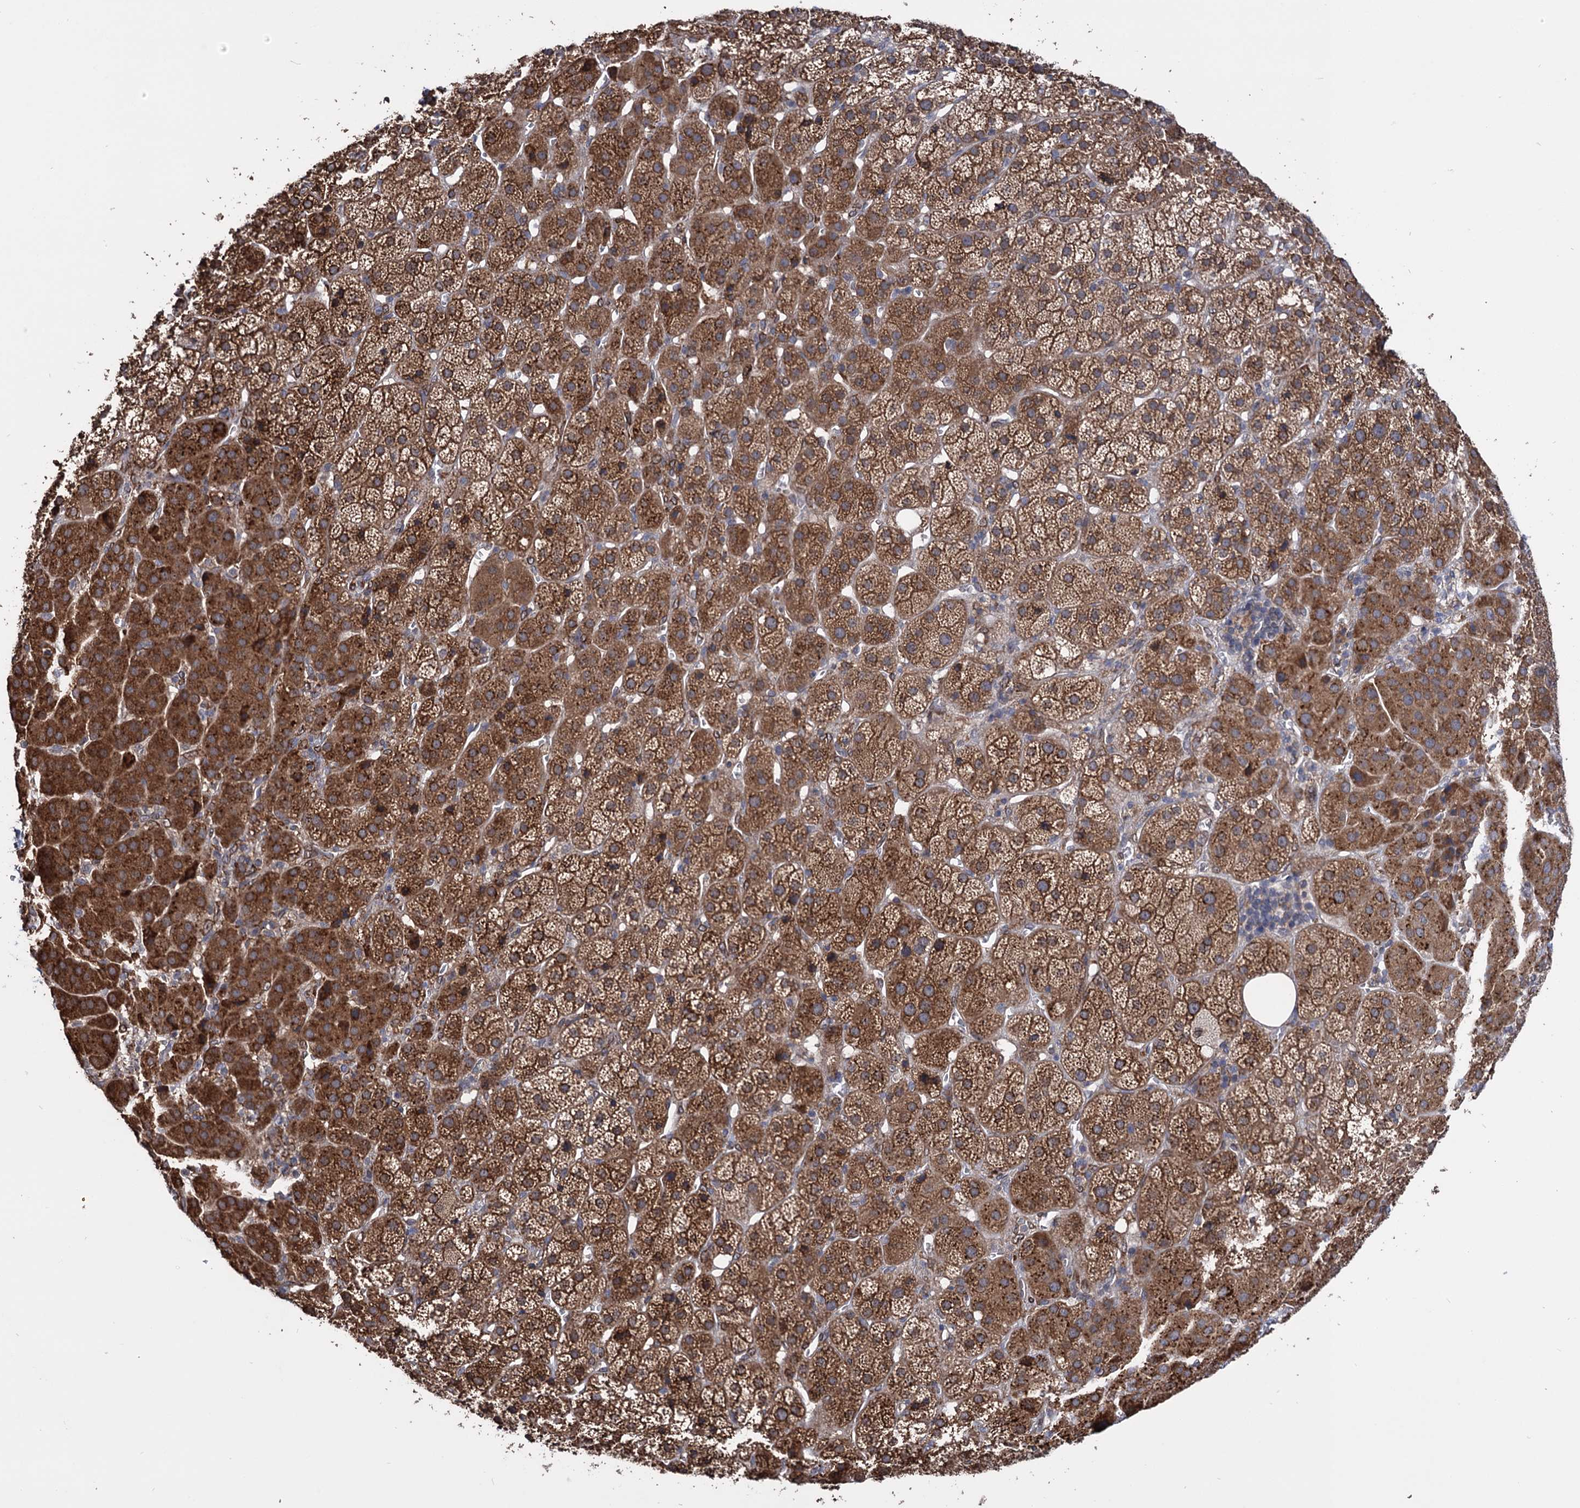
{"staining": {"intensity": "moderate", "quantity": ">75%", "location": "cytoplasmic/membranous"}, "tissue": "adrenal gland", "cell_type": "Glandular cells", "image_type": "normal", "snomed": [{"axis": "morphology", "description": "Normal tissue, NOS"}, {"axis": "topography", "description": "Adrenal gland"}], "caption": "This image displays IHC staining of normal human adrenal gland, with medium moderate cytoplasmic/membranous expression in about >75% of glandular cells.", "gene": "CDAN1", "patient": {"sex": "female", "age": 57}}